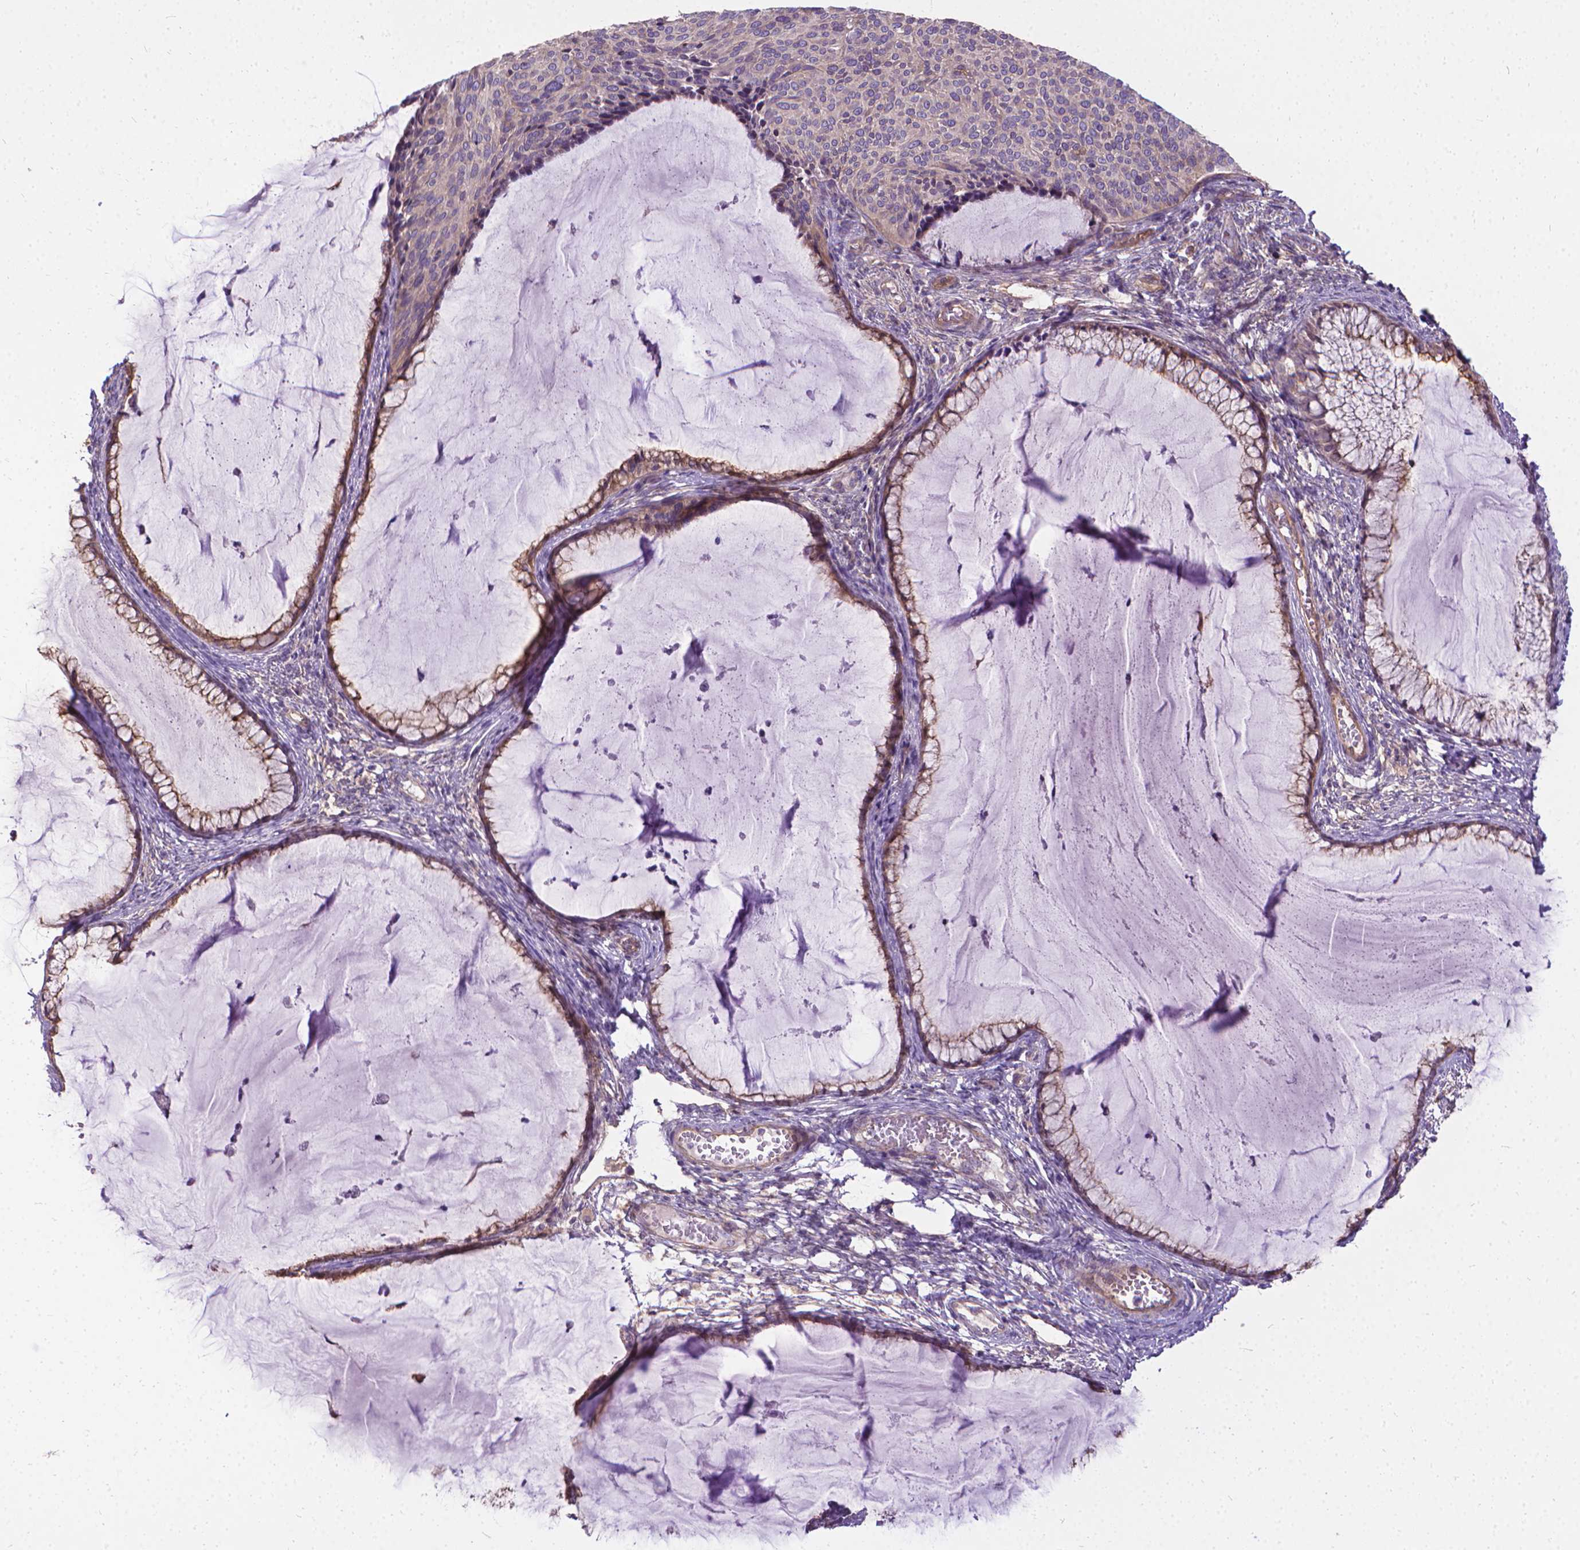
{"staining": {"intensity": "negative", "quantity": "none", "location": "none"}, "tissue": "cervical cancer", "cell_type": "Tumor cells", "image_type": "cancer", "snomed": [{"axis": "morphology", "description": "Squamous cell carcinoma, NOS"}, {"axis": "topography", "description": "Cervix"}], "caption": "Tumor cells are negative for protein expression in human cervical cancer. (DAB immunohistochemistry (IHC), high magnification).", "gene": "CFAP299", "patient": {"sex": "female", "age": 36}}